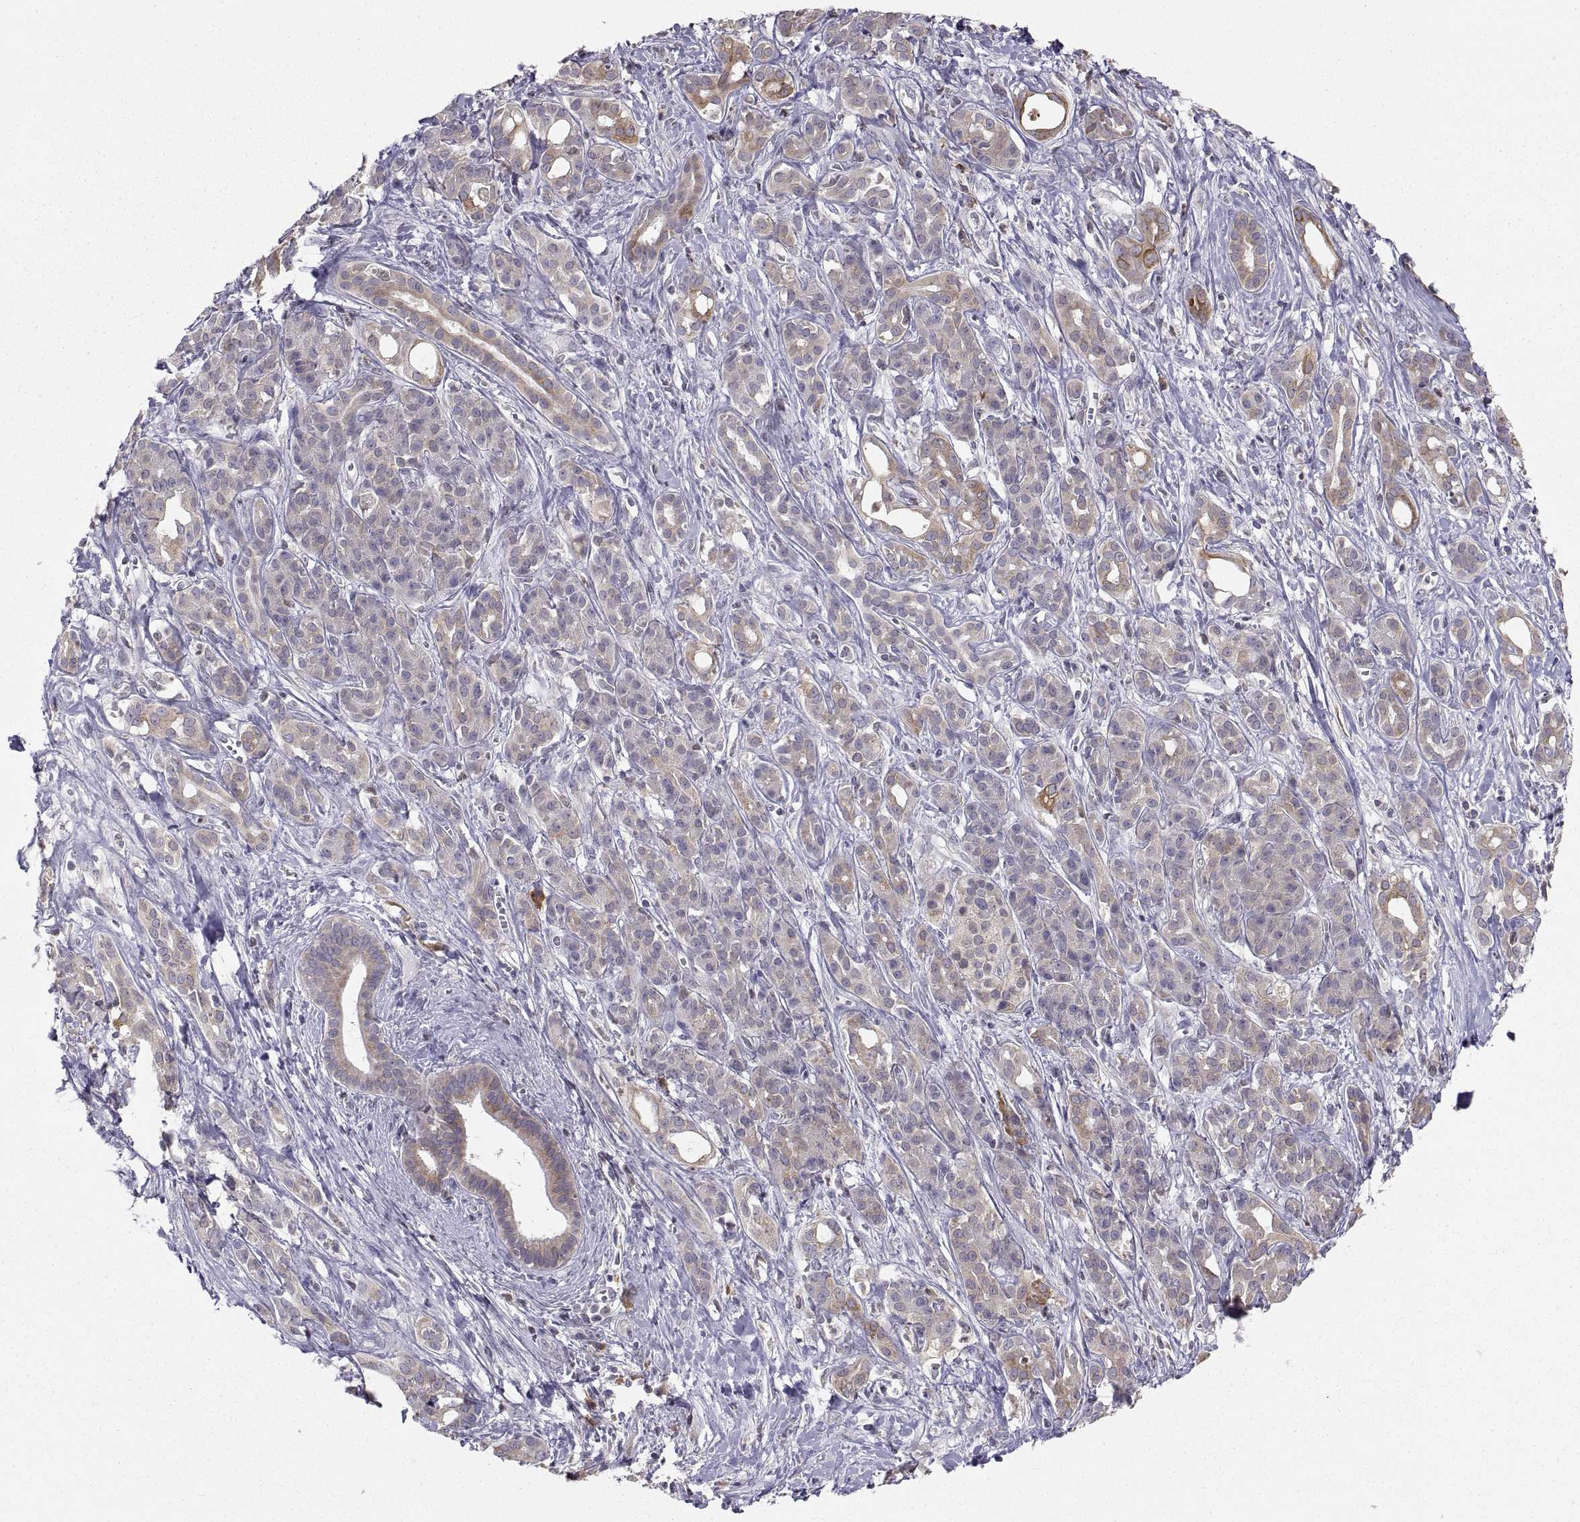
{"staining": {"intensity": "strong", "quantity": "25%-75%", "location": "cytoplasmic/membranous"}, "tissue": "pancreatic cancer", "cell_type": "Tumor cells", "image_type": "cancer", "snomed": [{"axis": "morphology", "description": "Adenocarcinoma, NOS"}, {"axis": "topography", "description": "Pancreas"}], "caption": "Adenocarcinoma (pancreatic) stained with DAB (3,3'-diaminobenzidine) IHC demonstrates high levels of strong cytoplasmic/membranous positivity in approximately 25%-75% of tumor cells.", "gene": "ERO1A", "patient": {"sex": "male", "age": 61}}